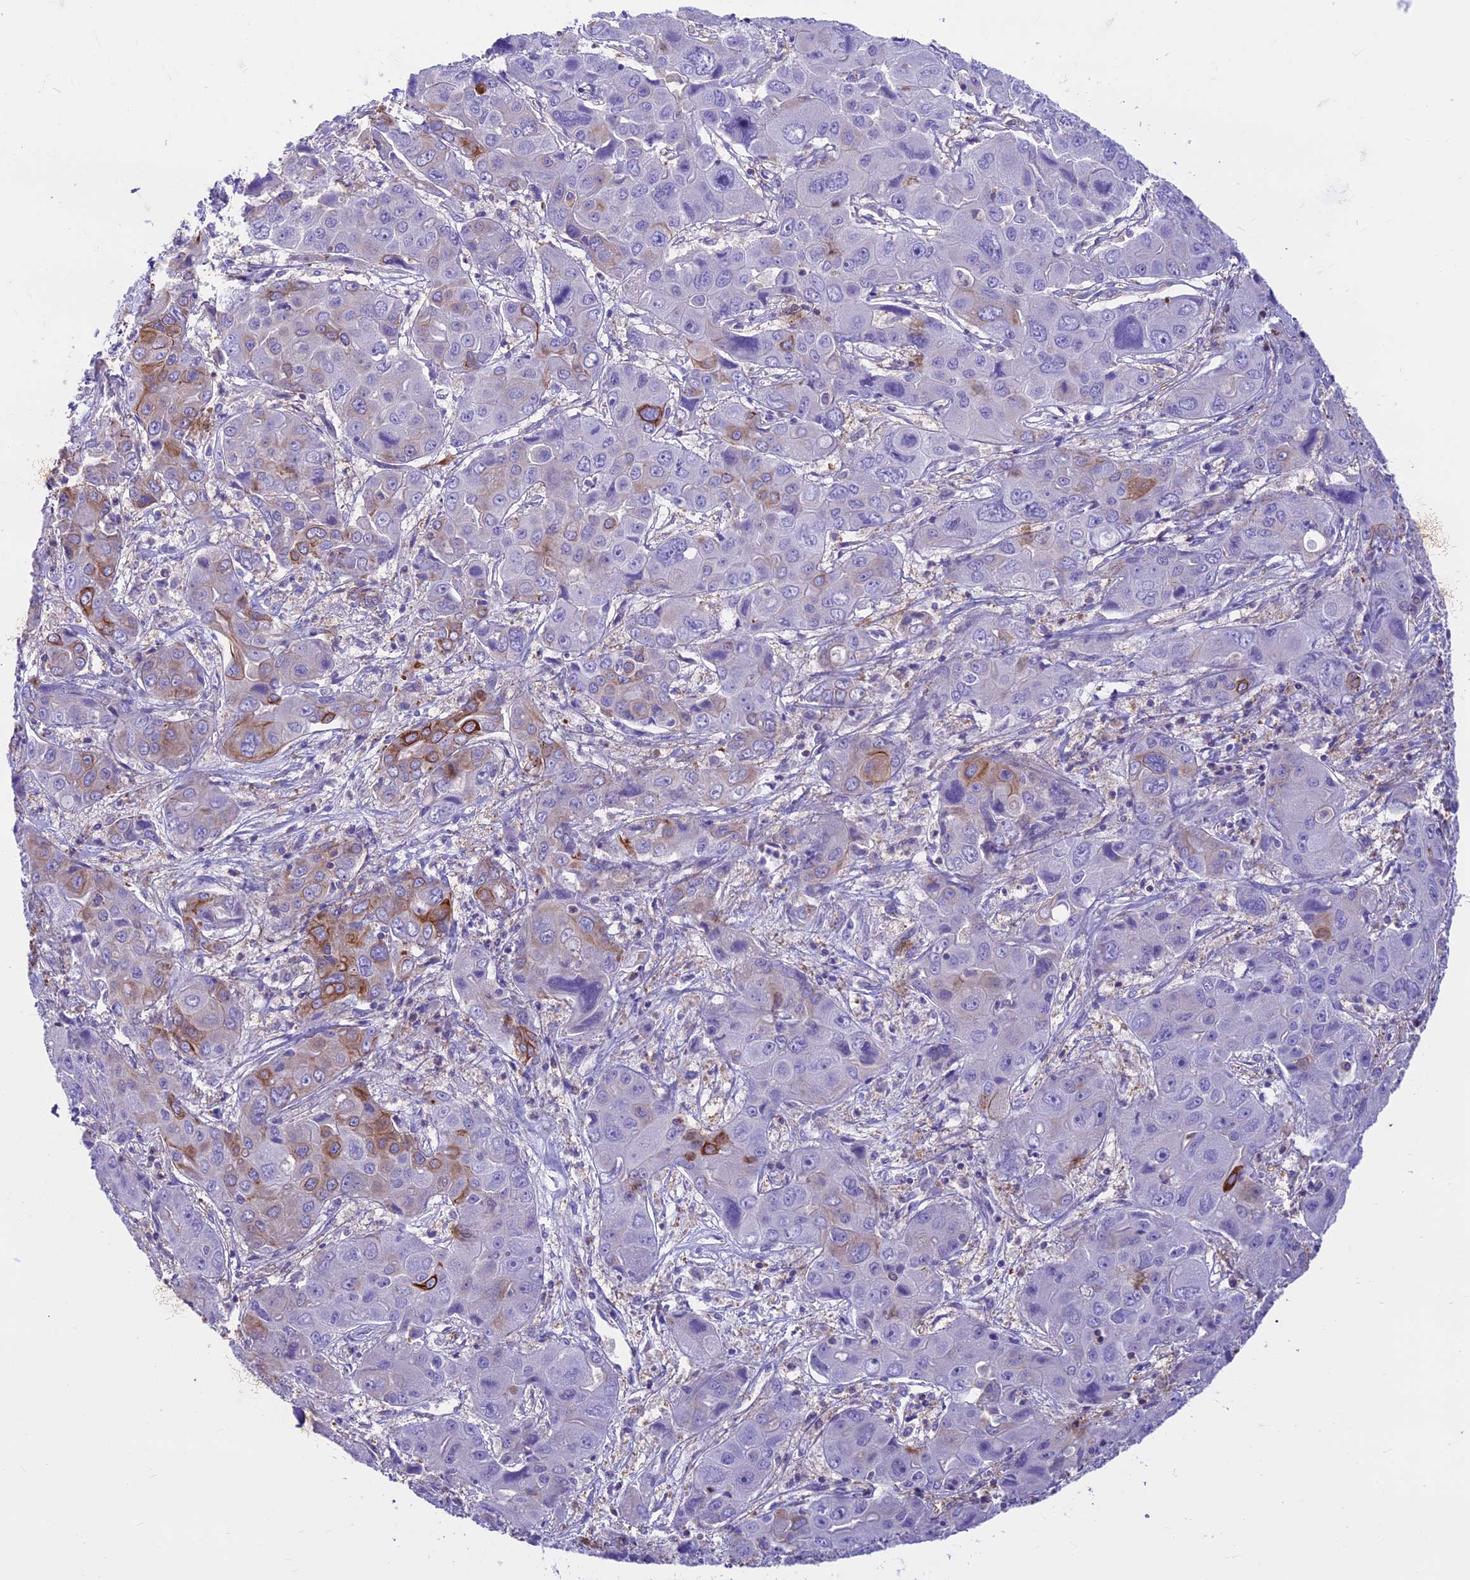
{"staining": {"intensity": "strong", "quantity": "<25%", "location": "cytoplasmic/membranous"}, "tissue": "liver cancer", "cell_type": "Tumor cells", "image_type": "cancer", "snomed": [{"axis": "morphology", "description": "Cholangiocarcinoma"}, {"axis": "topography", "description": "Liver"}], "caption": "This image exhibits liver cholangiocarcinoma stained with IHC to label a protein in brown. The cytoplasmic/membranous of tumor cells show strong positivity for the protein. Nuclei are counter-stained blue.", "gene": "CDAN1", "patient": {"sex": "male", "age": 67}}